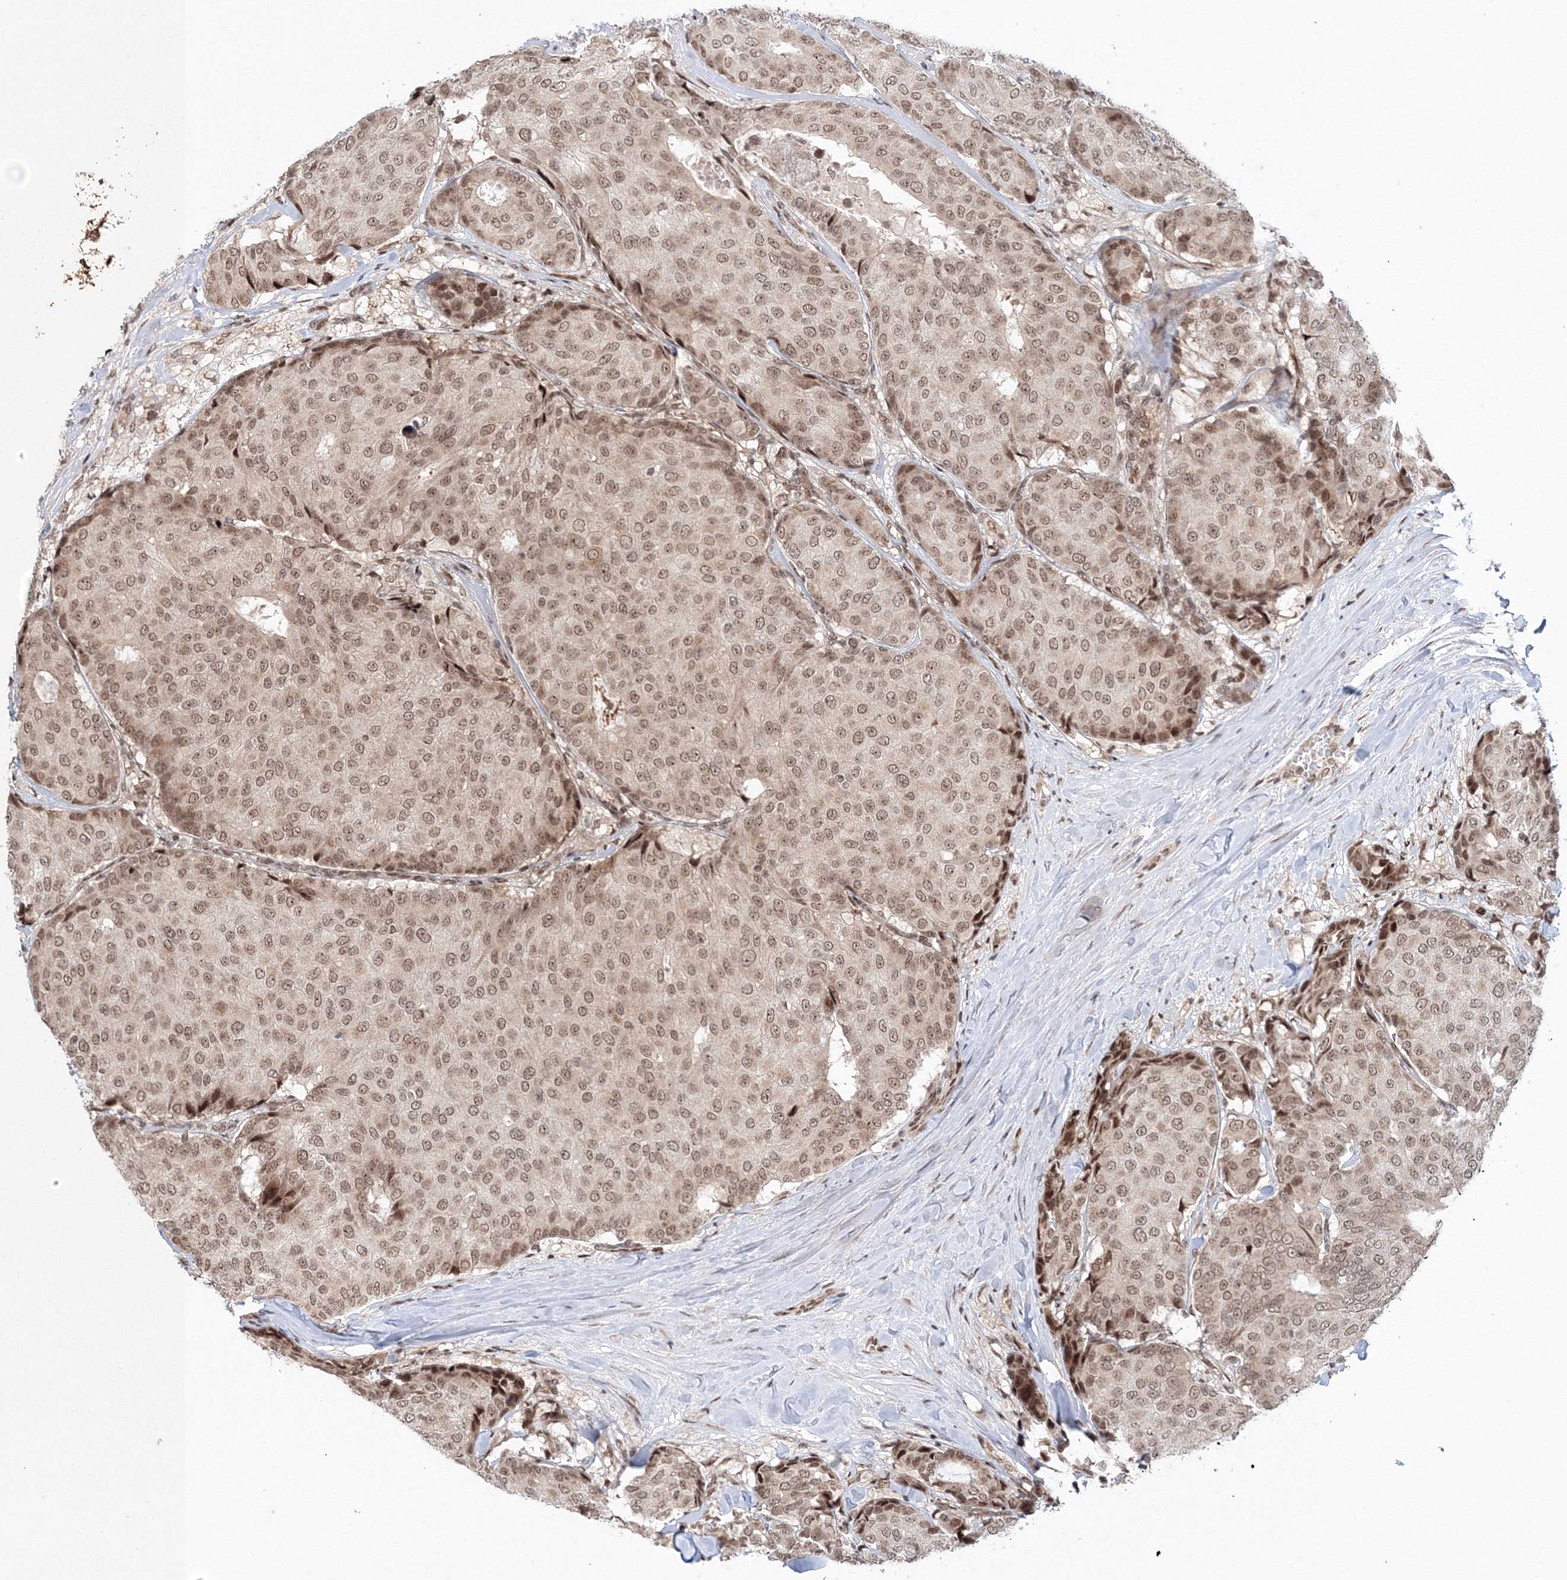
{"staining": {"intensity": "weak", "quantity": ">75%", "location": "nuclear"}, "tissue": "breast cancer", "cell_type": "Tumor cells", "image_type": "cancer", "snomed": [{"axis": "morphology", "description": "Duct carcinoma"}, {"axis": "topography", "description": "Breast"}], "caption": "IHC photomicrograph of breast infiltrating ductal carcinoma stained for a protein (brown), which demonstrates low levels of weak nuclear expression in about >75% of tumor cells.", "gene": "NOA1", "patient": {"sex": "female", "age": 75}}